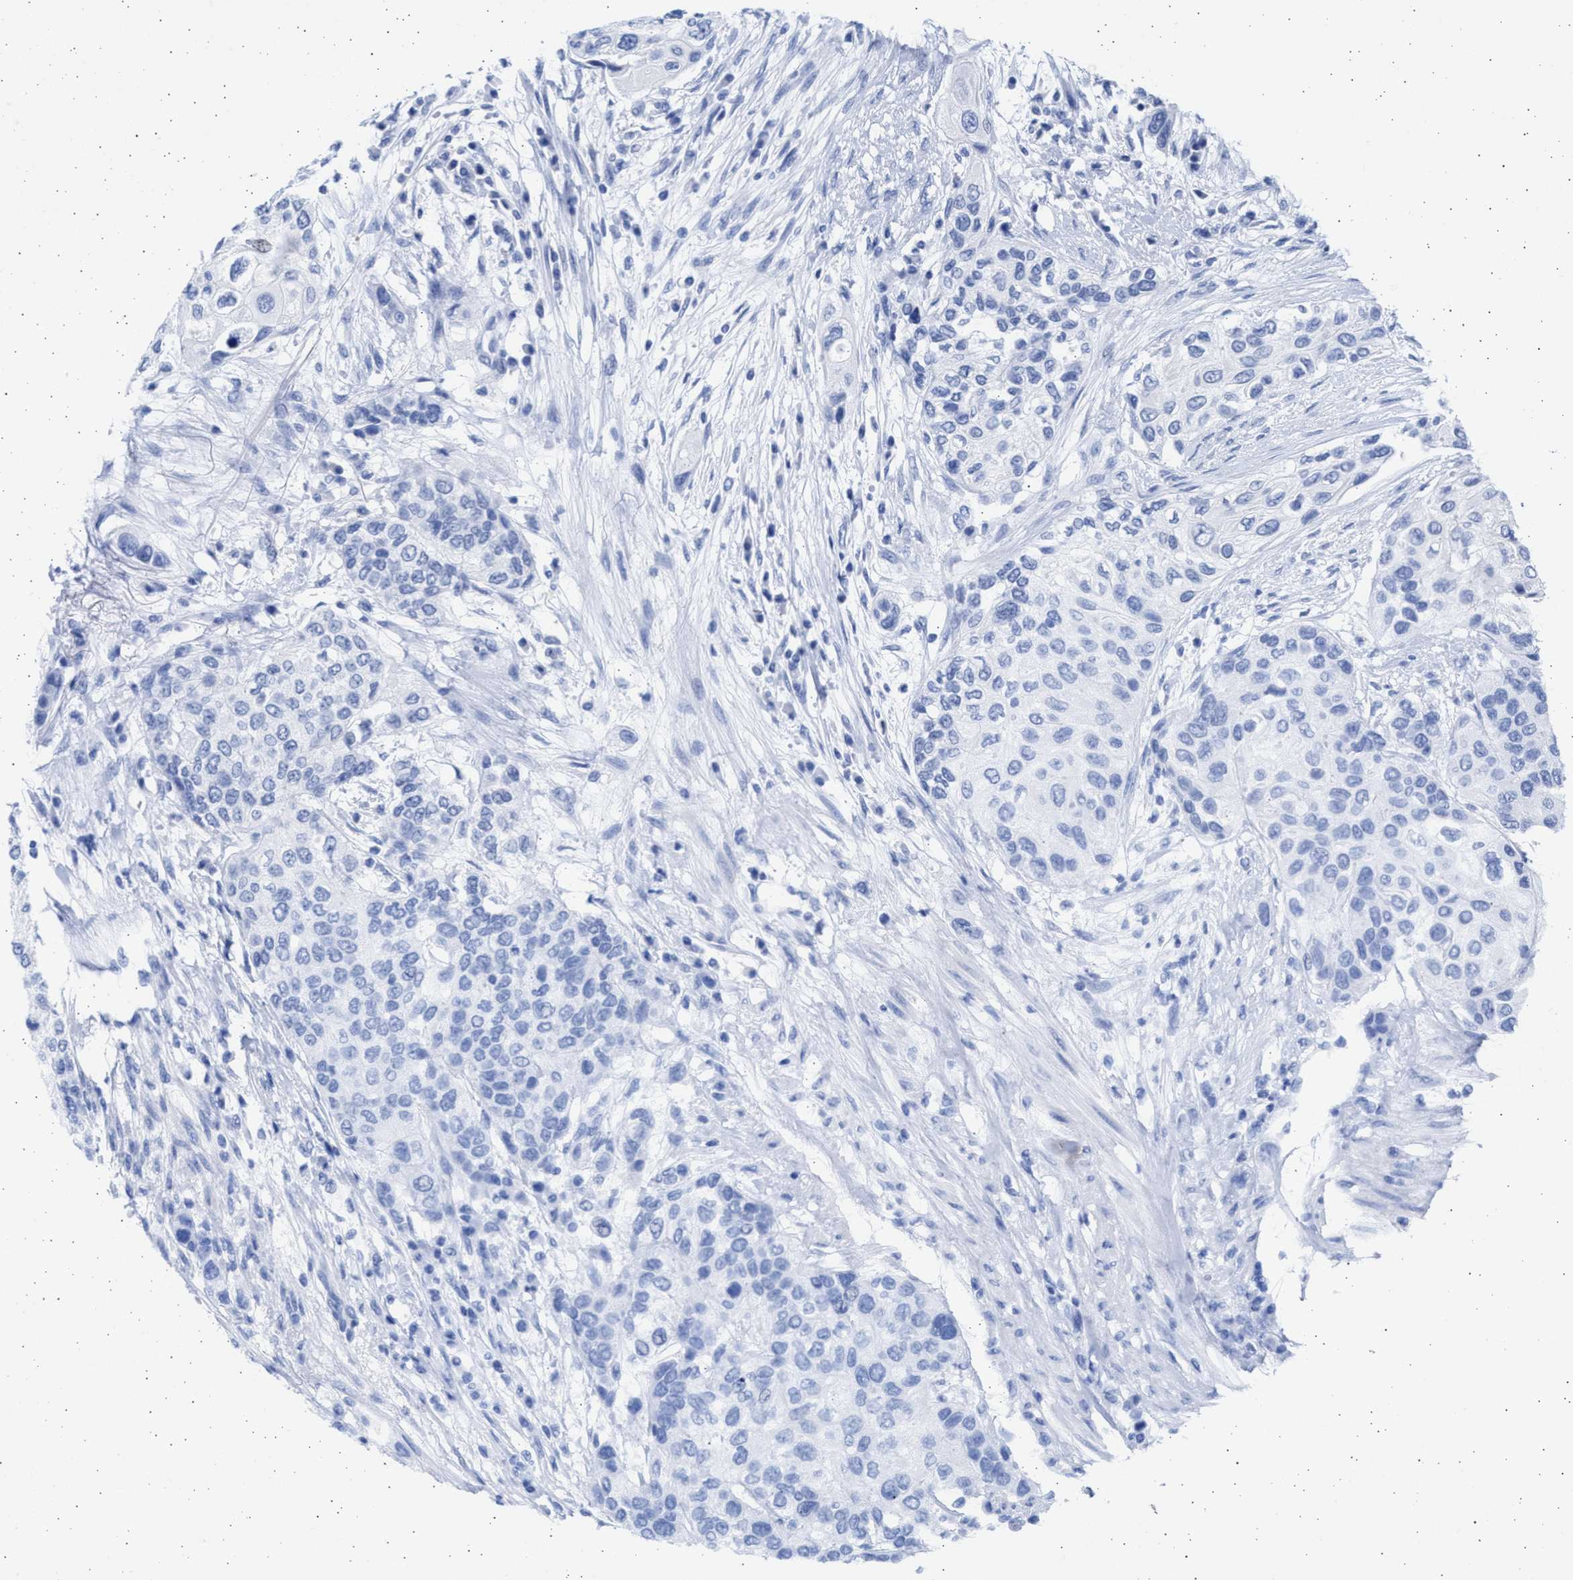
{"staining": {"intensity": "negative", "quantity": "none", "location": "none"}, "tissue": "urothelial cancer", "cell_type": "Tumor cells", "image_type": "cancer", "snomed": [{"axis": "morphology", "description": "Urothelial carcinoma, High grade"}, {"axis": "topography", "description": "Urinary bladder"}], "caption": "Immunohistochemistry histopathology image of neoplastic tissue: human urothelial cancer stained with DAB exhibits no significant protein staining in tumor cells.", "gene": "ALDOC", "patient": {"sex": "female", "age": 56}}